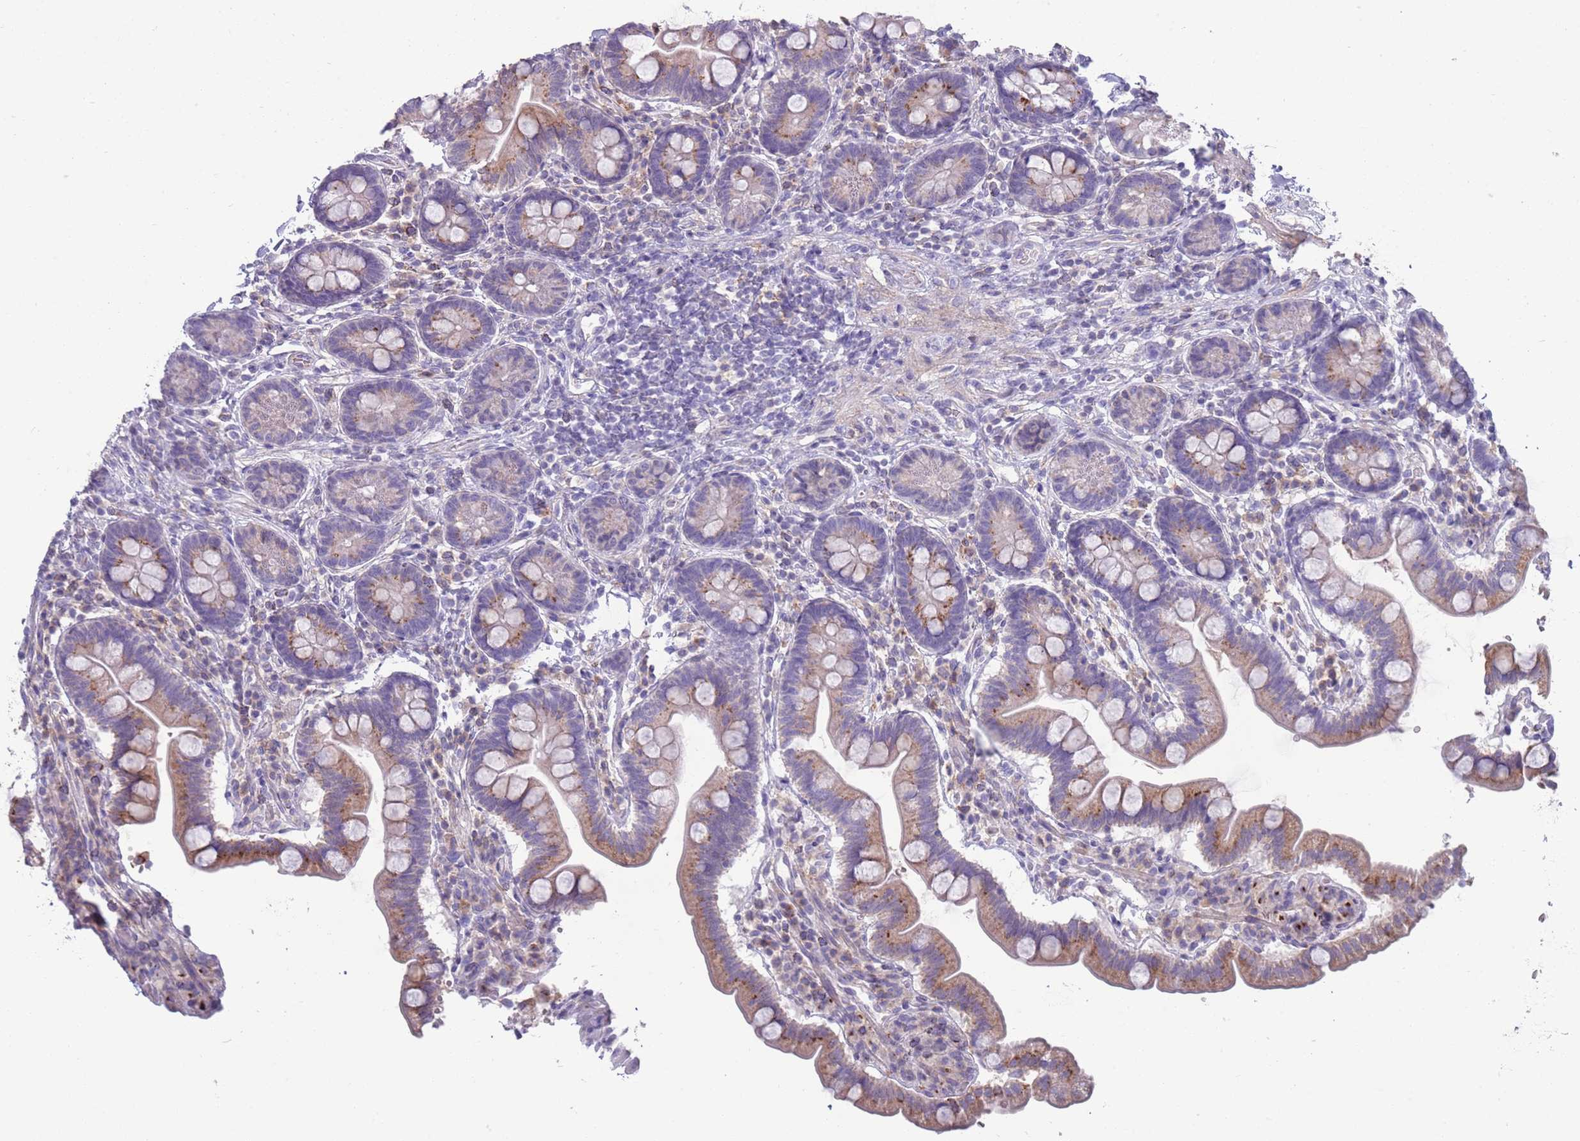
{"staining": {"intensity": "moderate", "quantity": "25%-75%", "location": "cytoplasmic/membranous"}, "tissue": "small intestine", "cell_type": "Glandular cells", "image_type": "normal", "snomed": [{"axis": "morphology", "description": "Normal tissue, NOS"}, {"axis": "topography", "description": "Small intestine"}], "caption": "Immunohistochemical staining of unremarkable small intestine shows medium levels of moderate cytoplasmic/membranous positivity in approximately 25%-75% of glandular cells. (DAB (3,3'-diaminobenzidine) IHC, brown staining for protein, blue staining for nuclei).", "gene": "ACSBG1", "patient": {"sex": "female", "age": 64}}